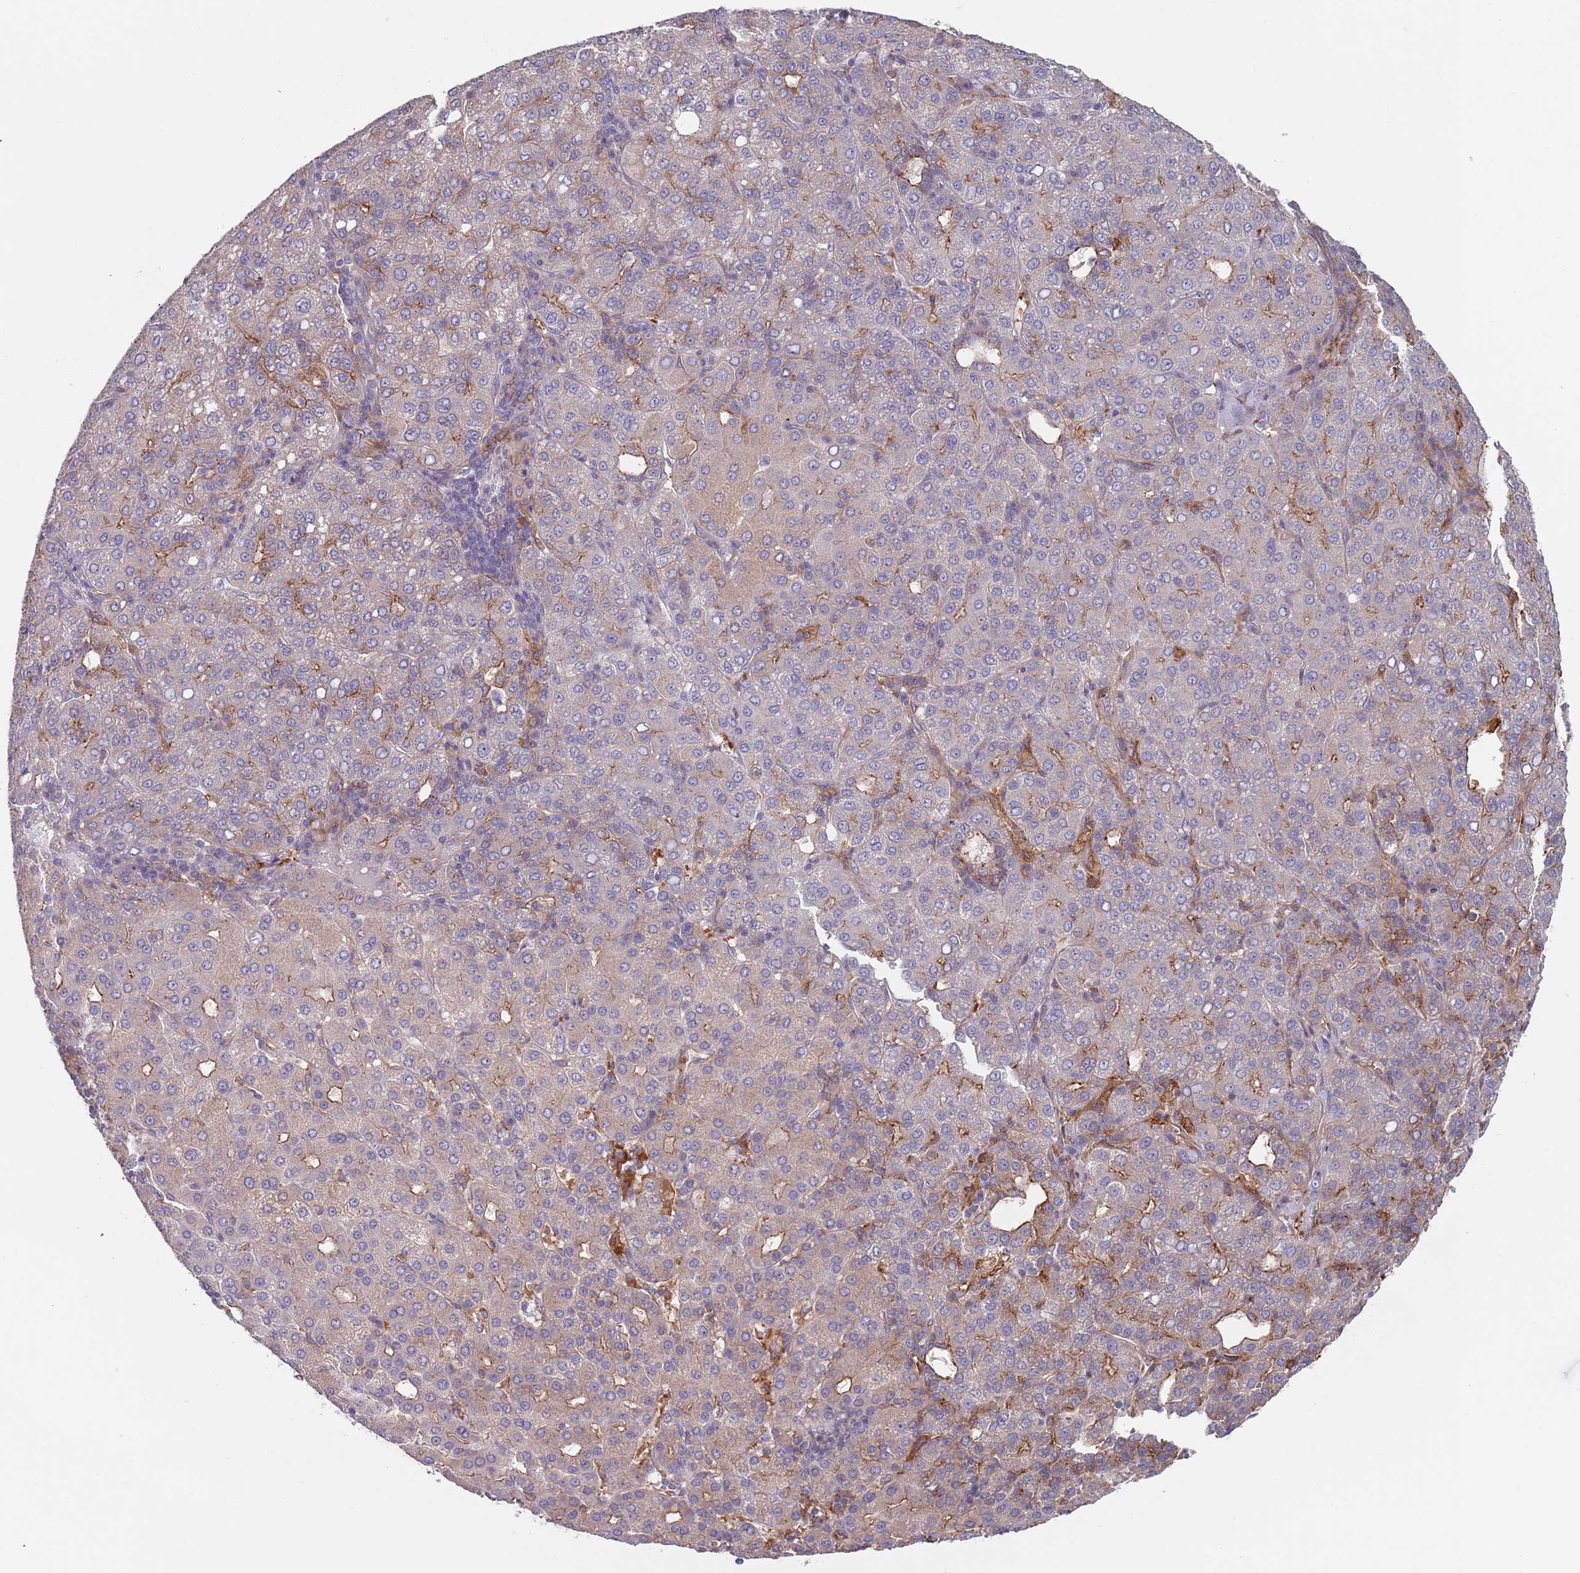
{"staining": {"intensity": "negative", "quantity": "none", "location": "none"}, "tissue": "liver cancer", "cell_type": "Tumor cells", "image_type": "cancer", "snomed": [{"axis": "morphology", "description": "Carcinoma, Hepatocellular, NOS"}, {"axis": "topography", "description": "Liver"}], "caption": "High magnification brightfield microscopy of liver hepatocellular carcinoma stained with DAB (brown) and counterstained with hematoxylin (blue): tumor cells show no significant staining. (Immunohistochemistry, brightfield microscopy, high magnification).", "gene": "APPL2", "patient": {"sex": "male", "age": 65}}